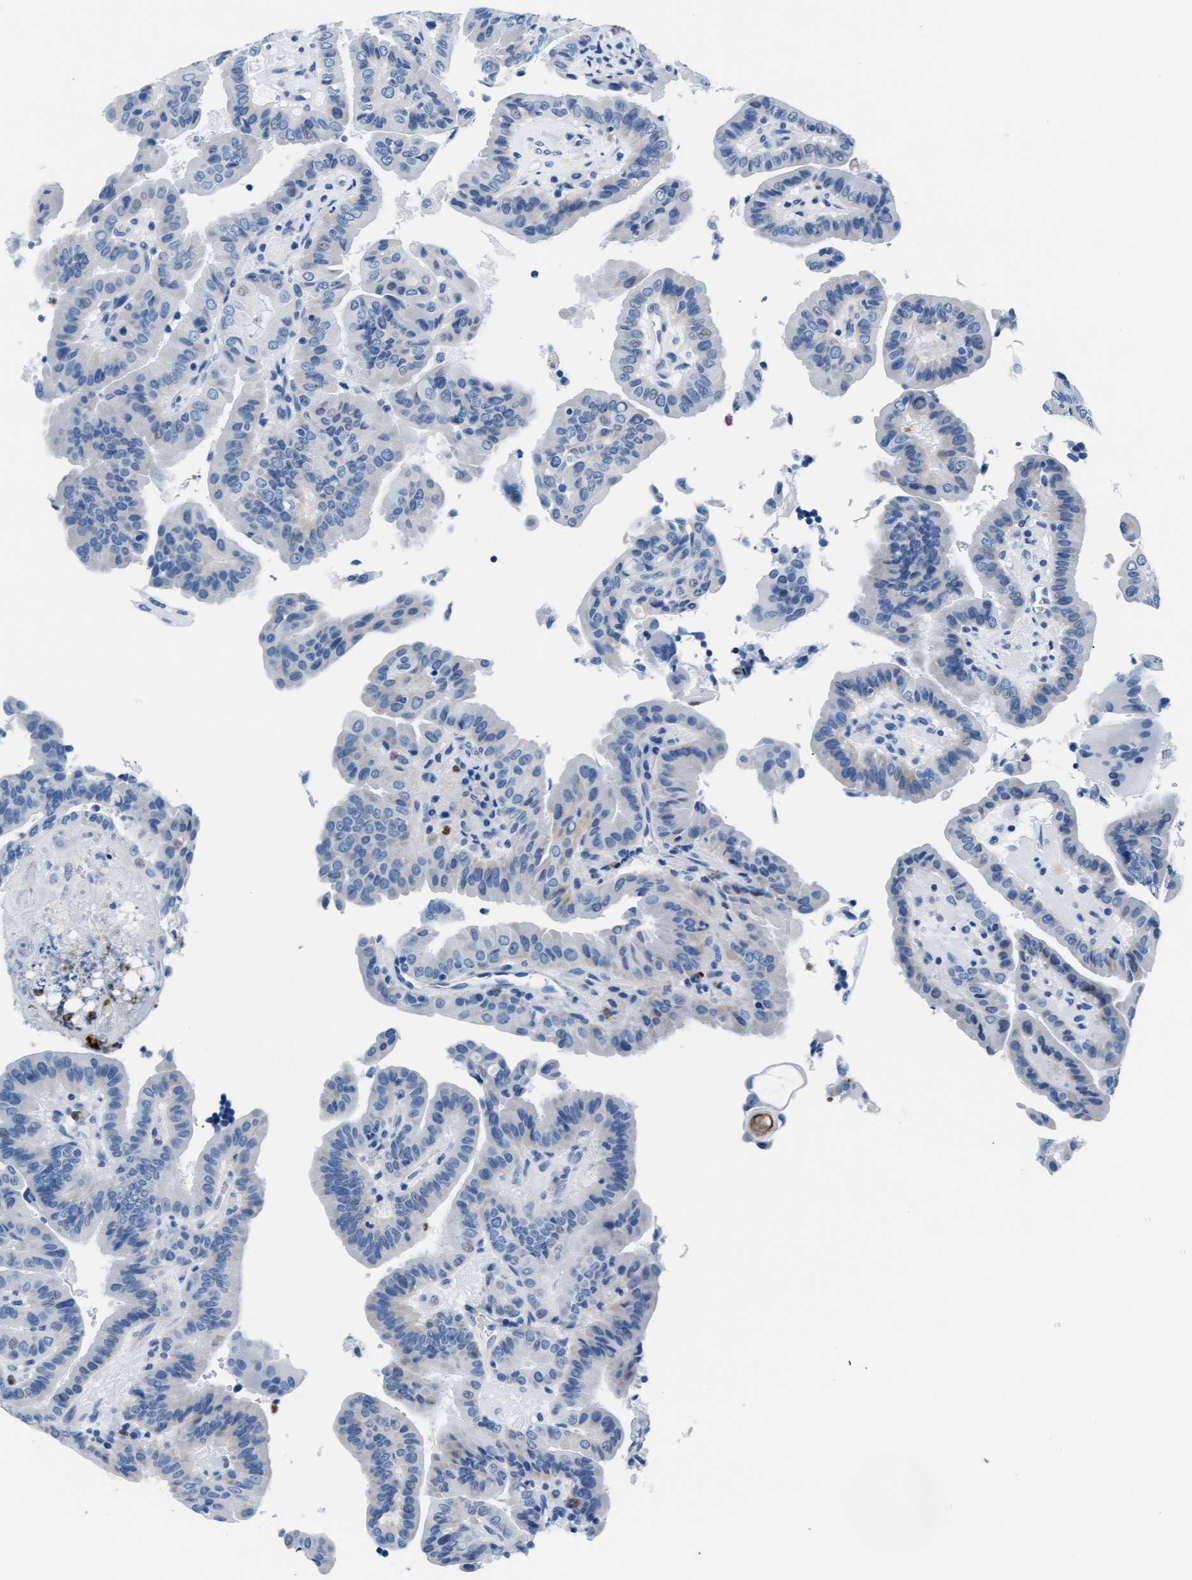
{"staining": {"intensity": "negative", "quantity": "none", "location": "none"}, "tissue": "thyroid cancer", "cell_type": "Tumor cells", "image_type": "cancer", "snomed": [{"axis": "morphology", "description": "Papillary adenocarcinoma, NOS"}, {"axis": "topography", "description": "Thyroid gland"}], "caption": "A micrograph of thyroid cancer (papillary adenocarcinoma) stained for a protein shows no brown staining in tumor cells. (Immunohistochemistry, brightfield microscopy, high magnification).", "gene": "MMP8", "patient": {"sex": "male", "age": 33}}